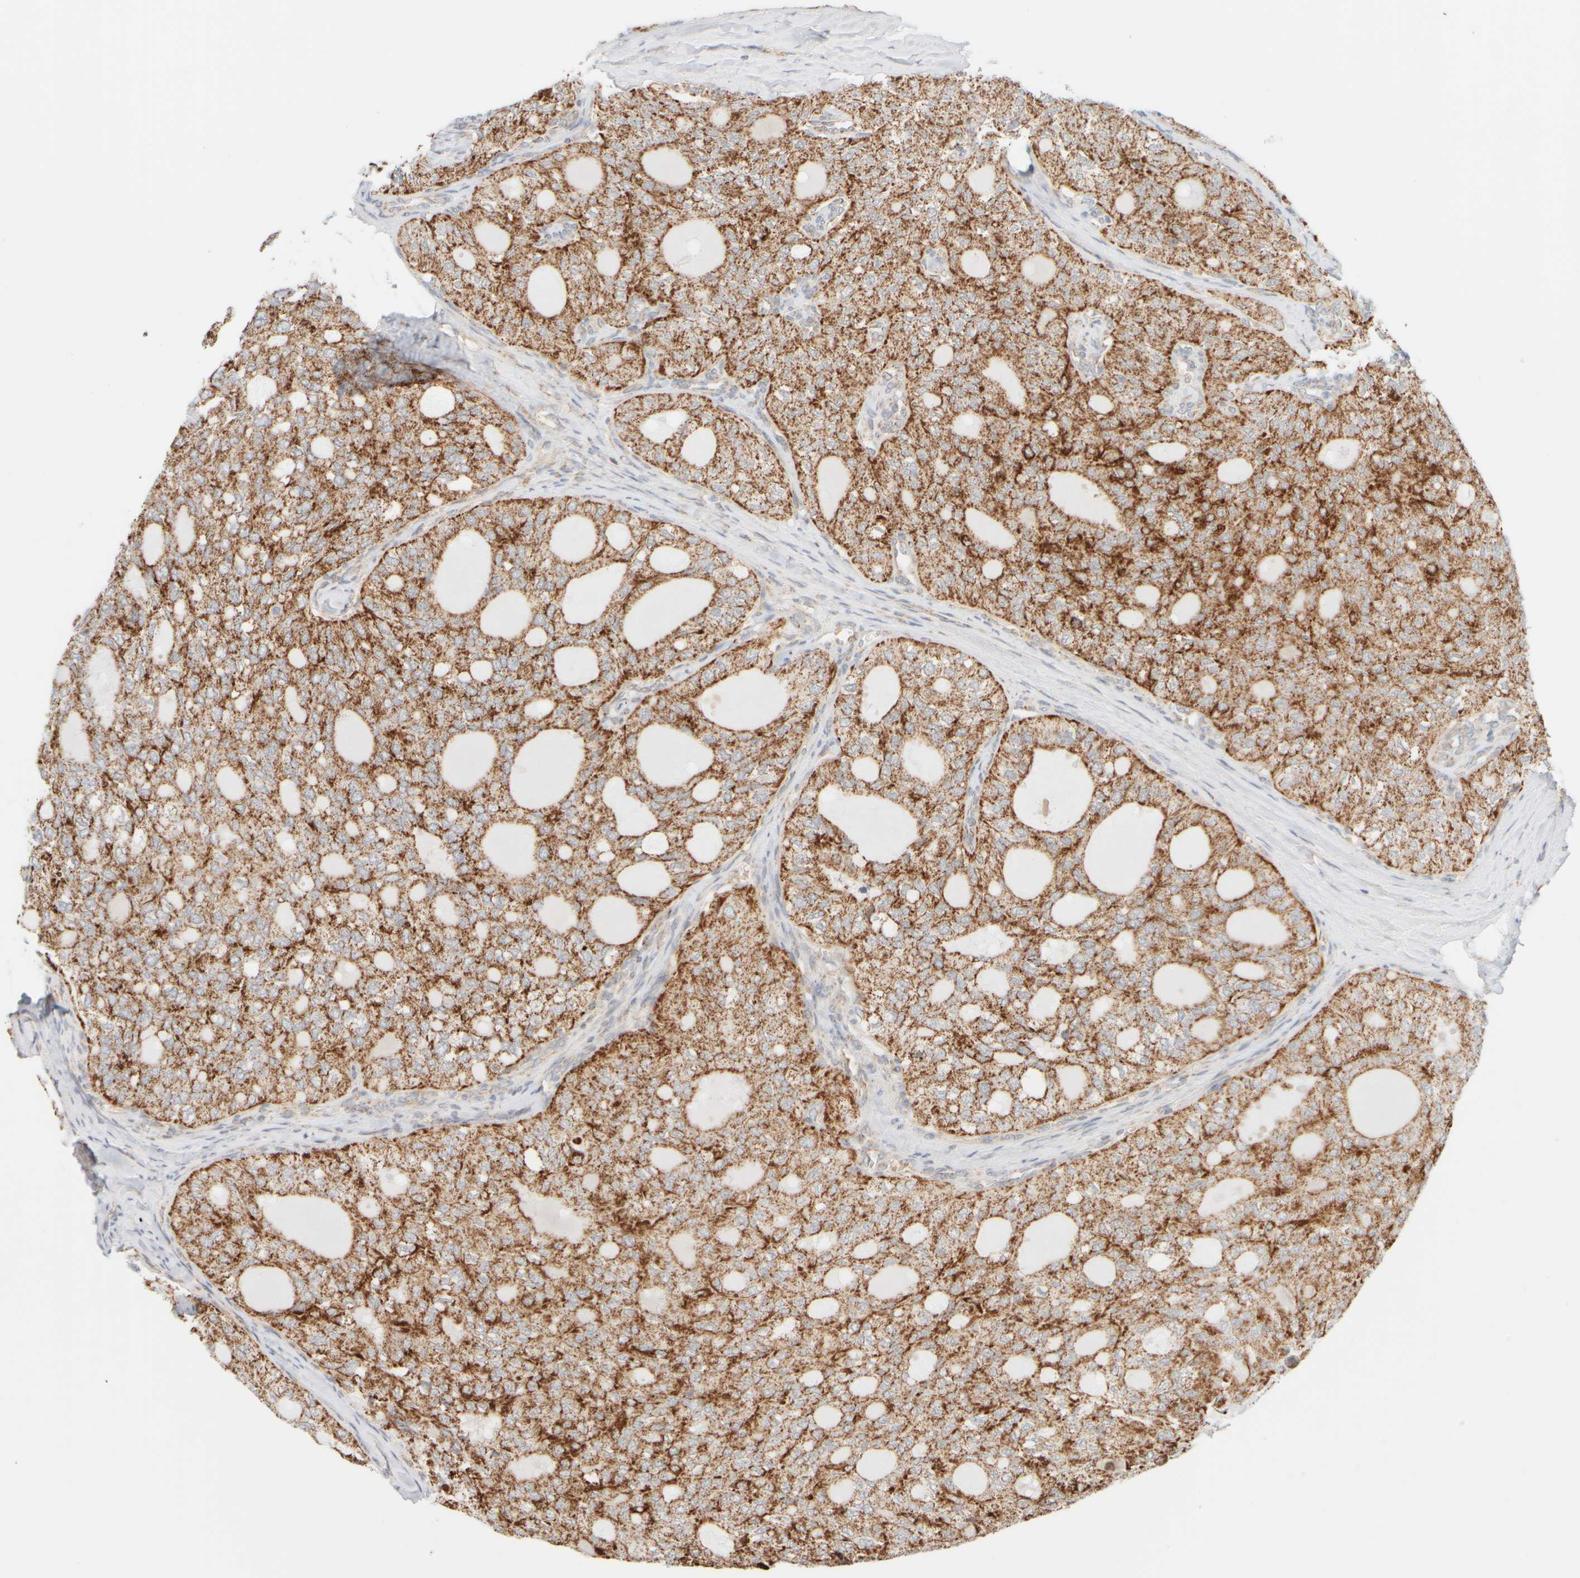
{"staining": {"intensity": "moderate", "quantity": ">75%", "location": "cytoplasmic/membranous"}, "tissue": "thyroid cancer", "cell_type": "Tumor cells", "image_type": "cancer", "snomed": [{"axis": "morphology", "description": "Follicular adenoma carcinoma, NOS"}, {"axis": "topography", "description": "Thyroid gland"}], "caption": "Human thyroid follicular adenoma carcinoma stained for a protein (brown) demonstrates moderate cytoplasmic/membranous positive staining in approximately >75% of tumor cells.", "gene": "PPM1K", "patient": {"sex": "male", "age": 75}}